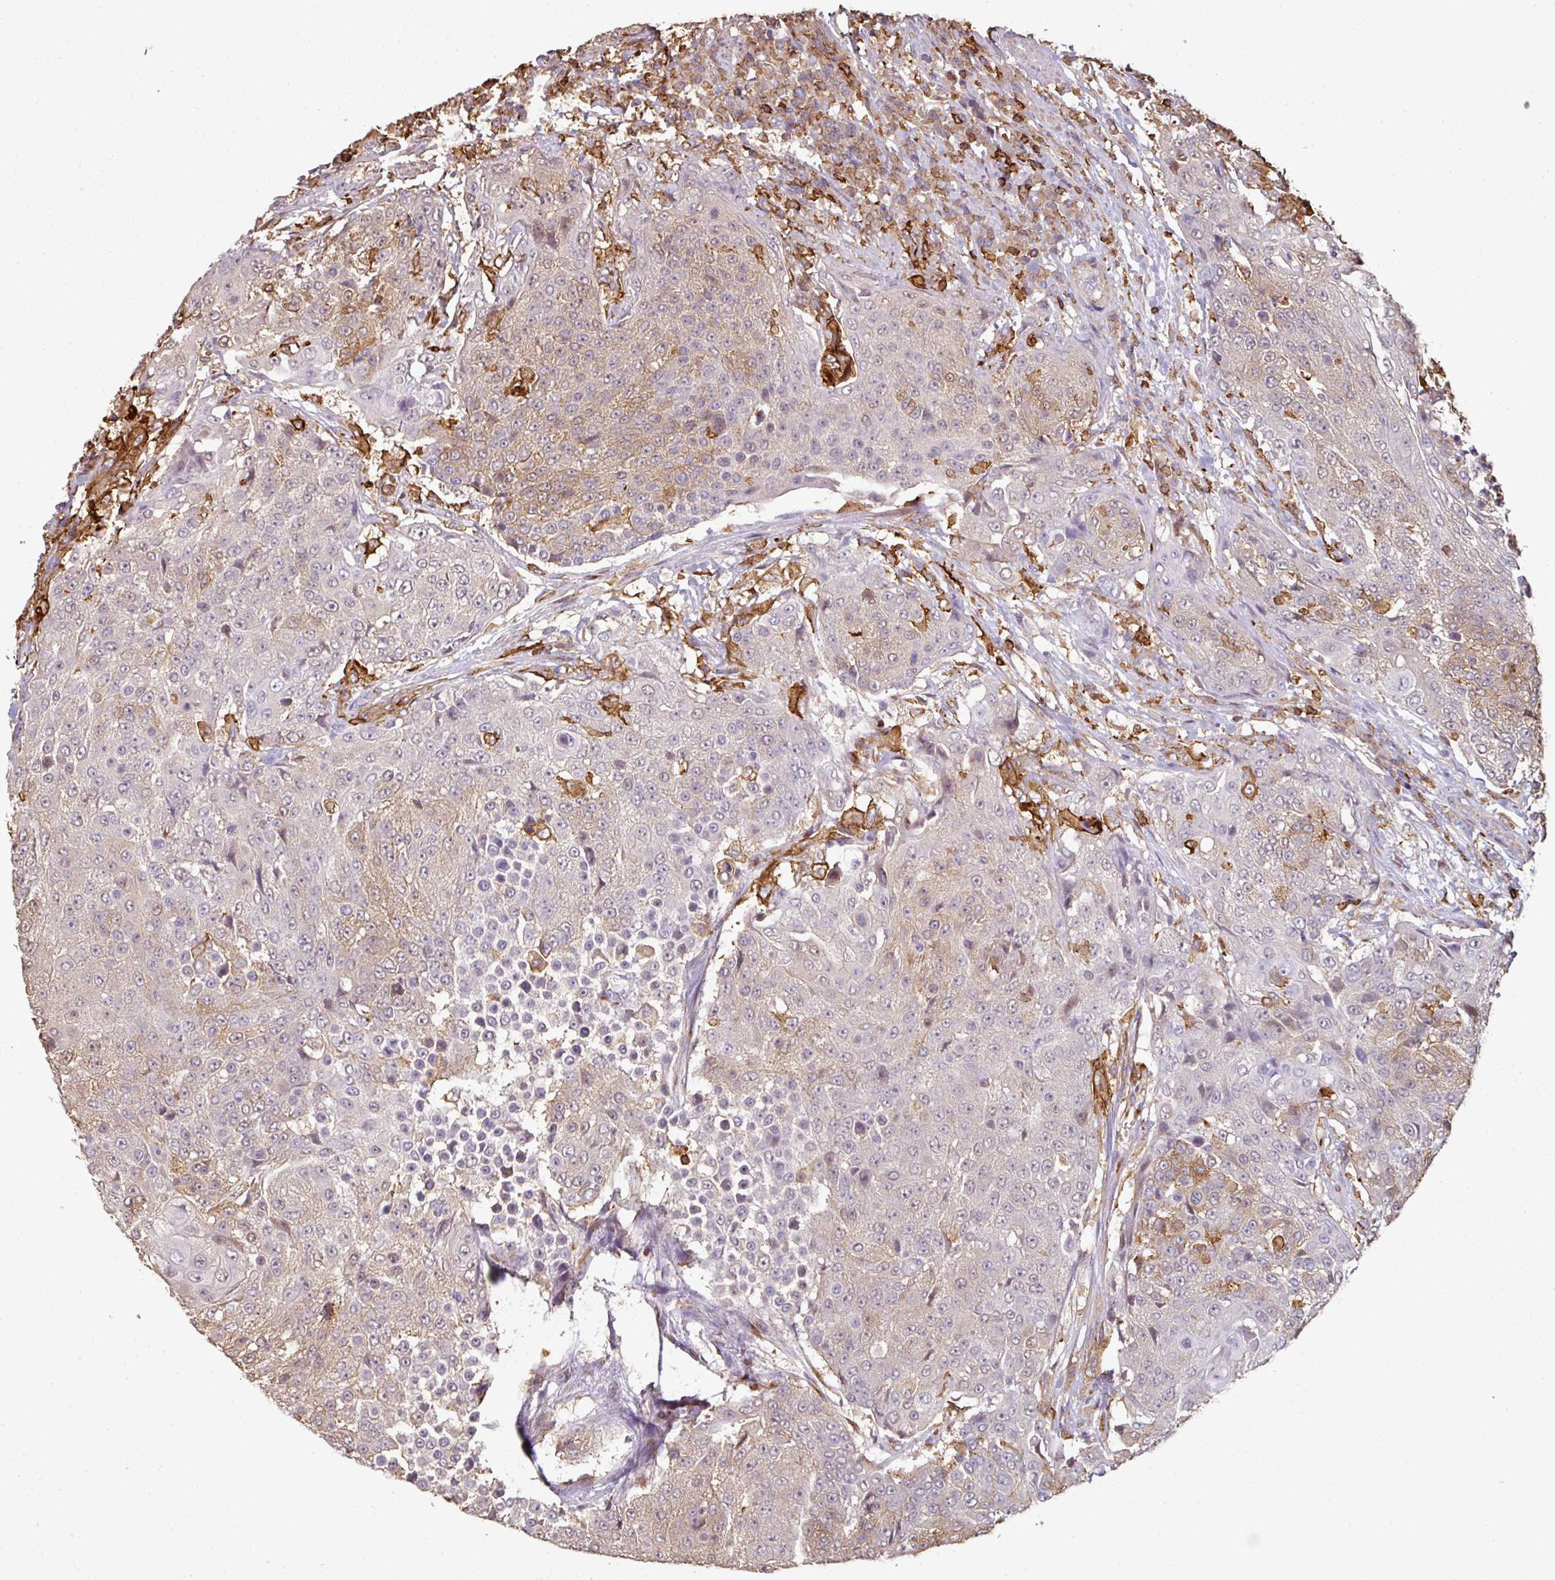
{"staining": {"intensity": "moderate", "quantity": "<25%", "location": "cytoplasmic/membranous"}, "tissue": "urothelial cancer", "cell_type": "Tumor cells", "image_type": "cancer", "snomed": [{"axis": "morphology", "description": "Urothelial carcinoma, High grade"}, {"axis": "topography", "description": "Urinary bladder"}], "caption": "A micrograph showing moderate cytoplasmic/membranous expression in about <25% of tumor cells in urothelial carcinoma (high-grade), as visualized by brown immunohistochemical staining.", "gene": "OLFML2B", "patient": {"sex": "female", "age": 63}}